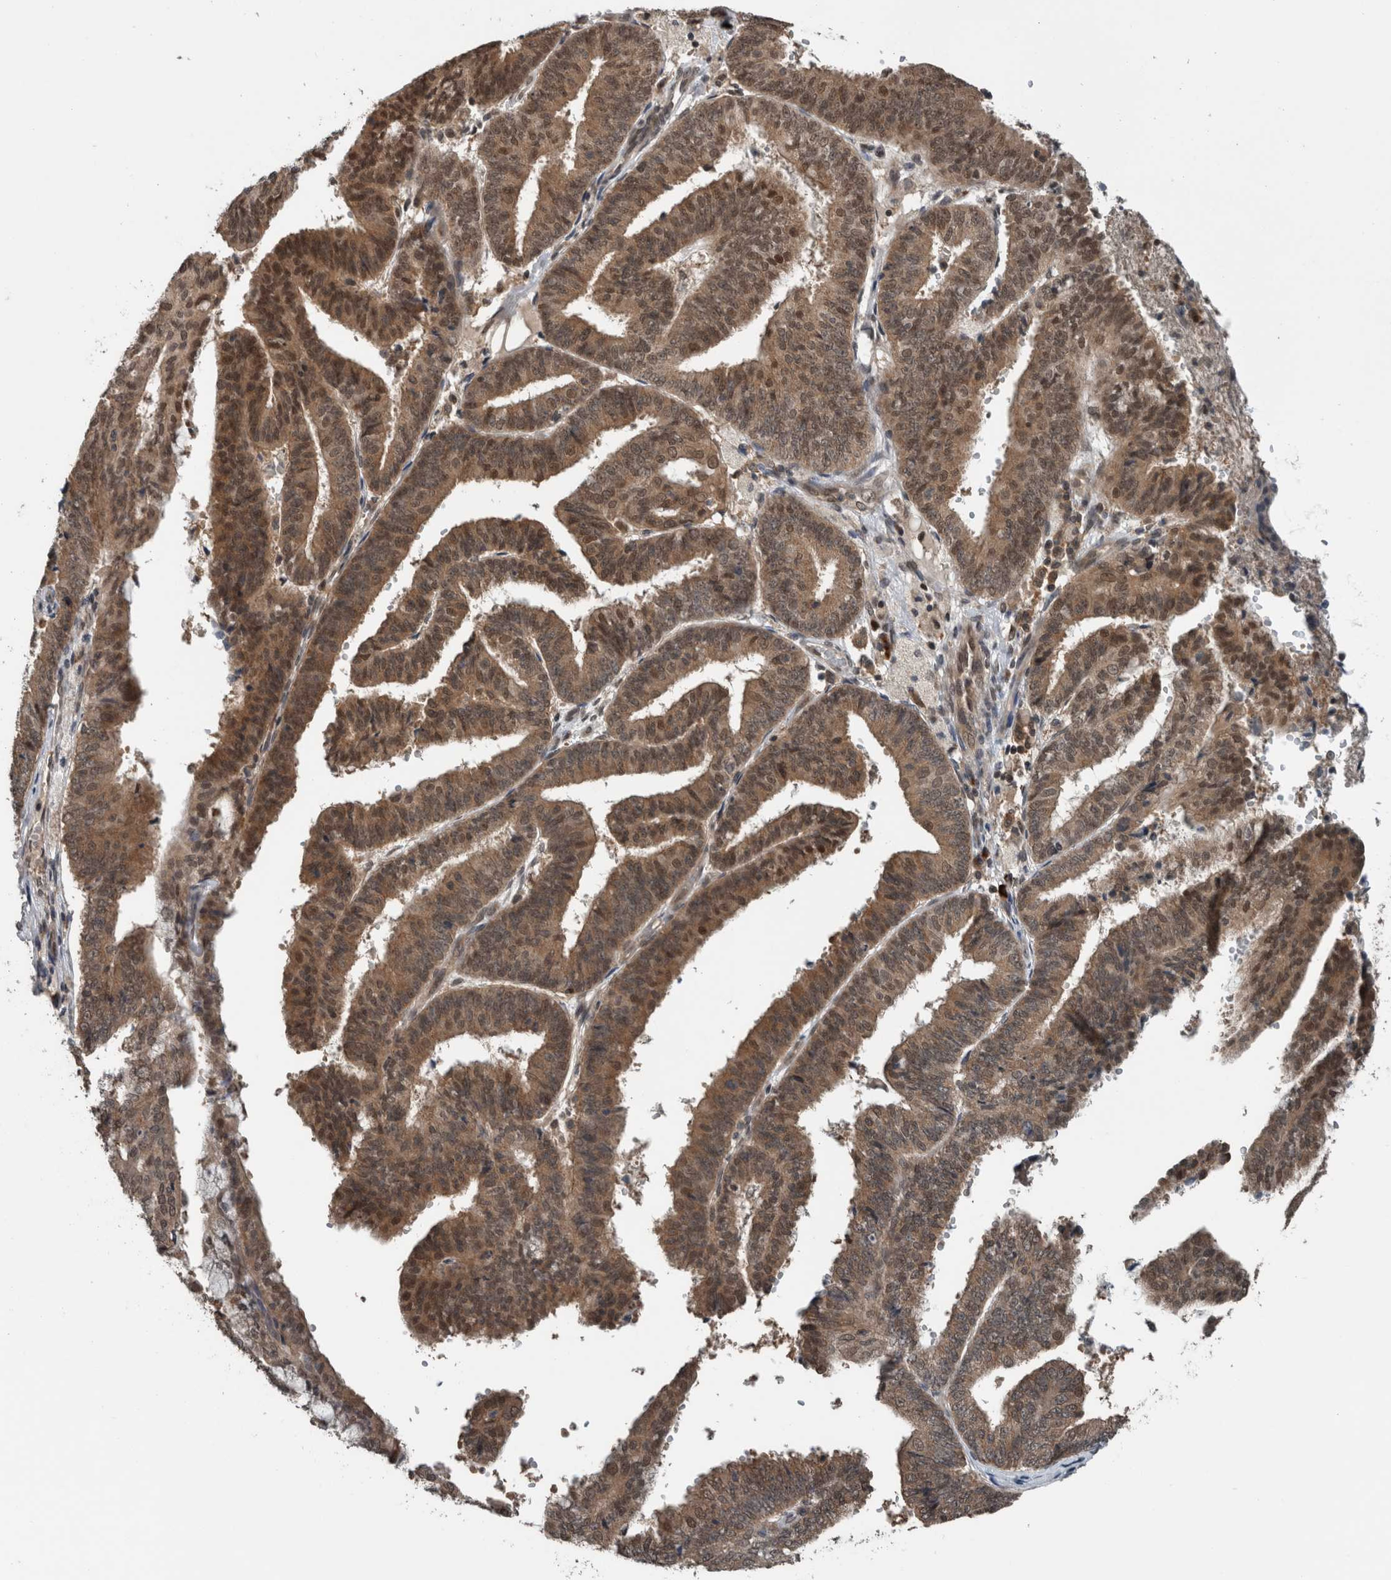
{"staining": {"intensity": "moderate", "quantity": ">75%", "location": "cytoplasmic/membranous,nuclear"}, "tissue": "endometrial cancer", "cell_type": "Tumor cells", "image_type": "cancer", "snomed": [{"axis": "morphology", "description": "Adenocarcinoma, NOS"}, {"axis": "topography", "description": "Endometrium"}], "caption": "Adenocarcinoma (endometrial) stained with DAB immunohistochemistry (IHC) displays medium levels of moderate cytoplasmic/membranous and nuclear staining in approximately >75% of tumor cells.", "gene": "SPAG7", "patient": {"sex": "female", "age": 63}}